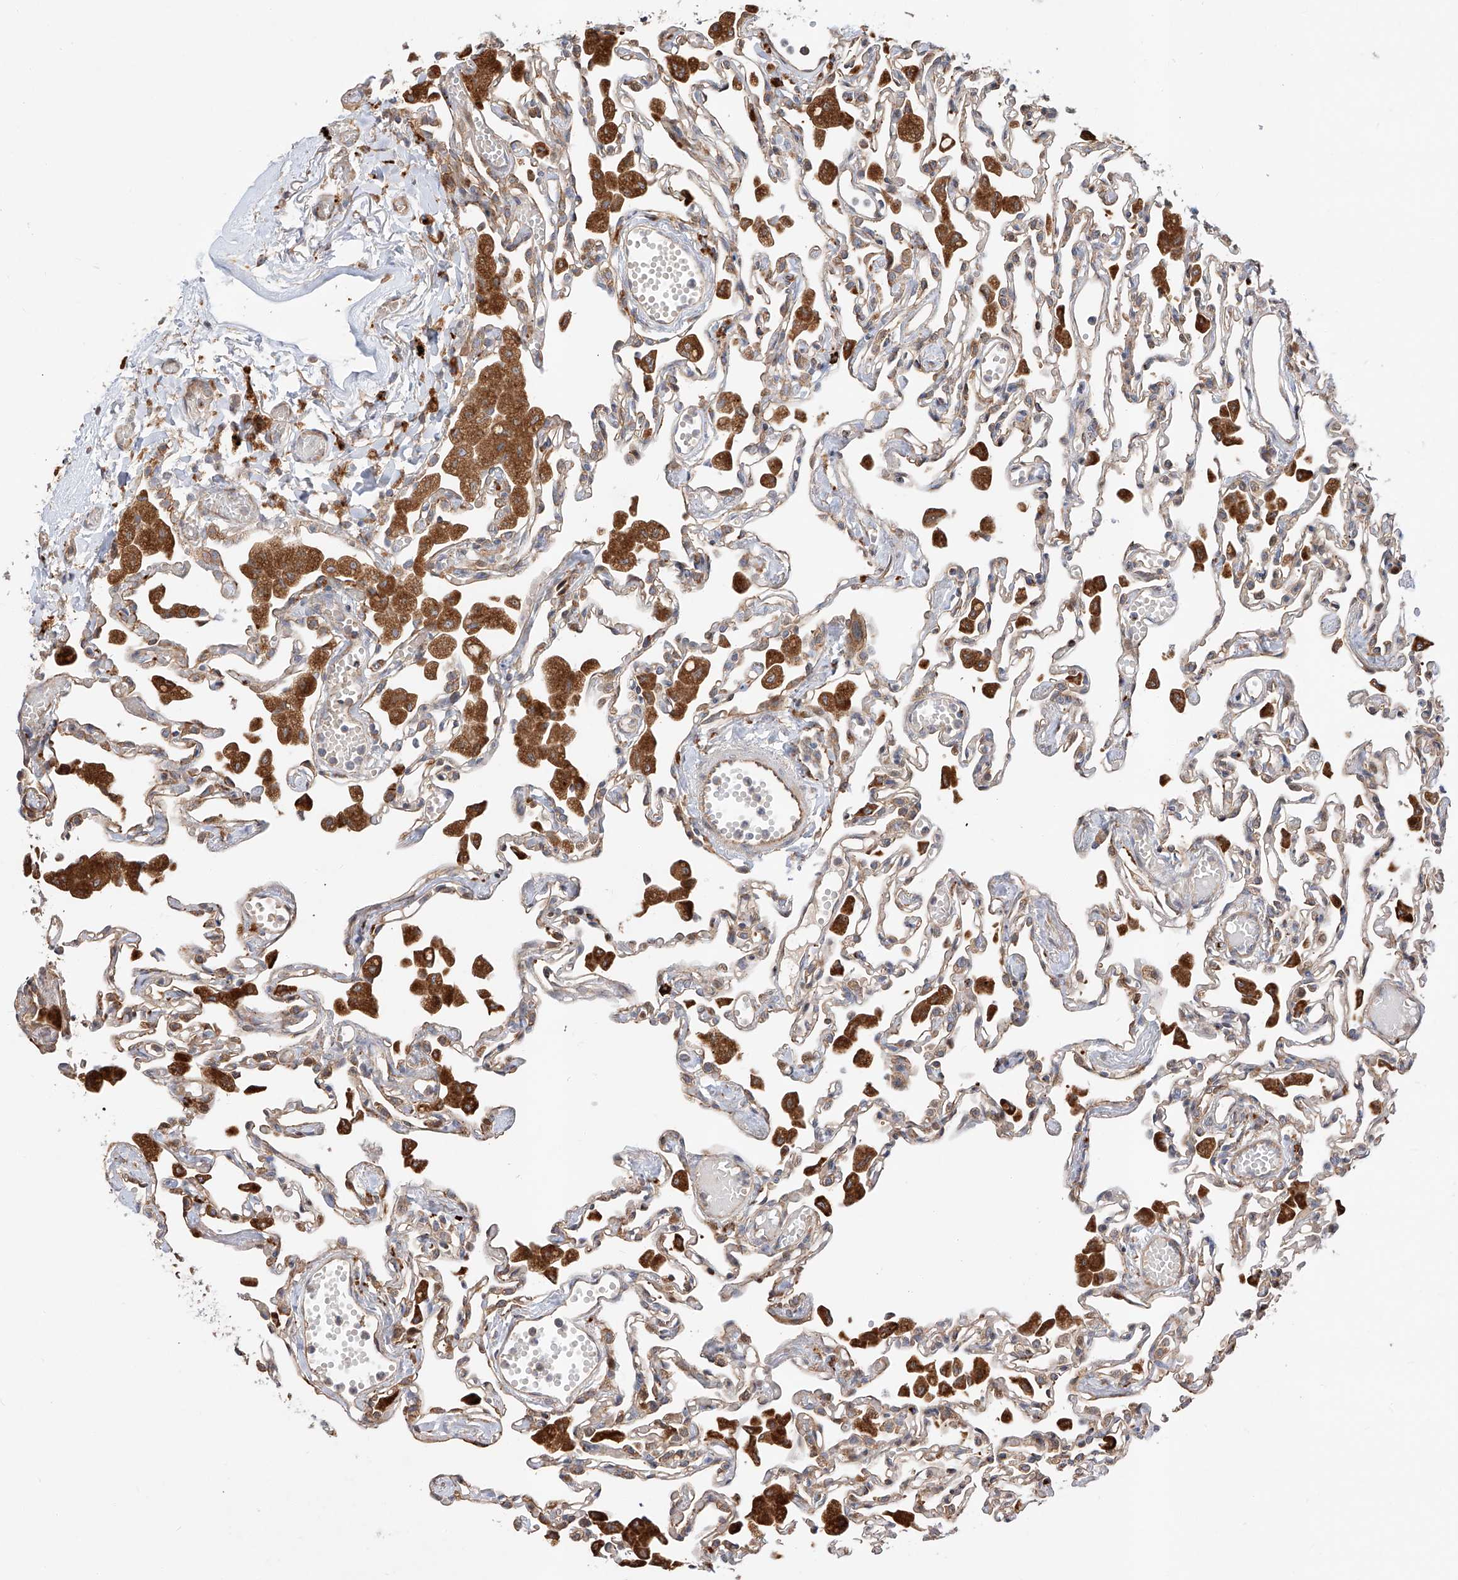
{"staining": {"intensity": "moderate", "quantity": "<25%", "location": "cytoplasmic/membranous"}, "tissue": "lung", "cell_type": "Alveolar cells", "image_type": "normal", "snomed": [{"axis": "morphology", "description": "Normal tissue, NOS"}, {"axis": "topography", "description": "Bronchus"}, {"axis": "topography", "description": "Lung"}], "caption": "Immunohistochemistry photomicrograph of benign lung: lung stained using immunohistochemistry (IHC) displays low levels of moderate protein expression localized specifically in the cytoplasmic/membranous of alveolar cells, appearing as a cytoplasmic/membranous brown color.", "gene": "DIRAS3", "patient": {"sex": "female", "age": 49}}